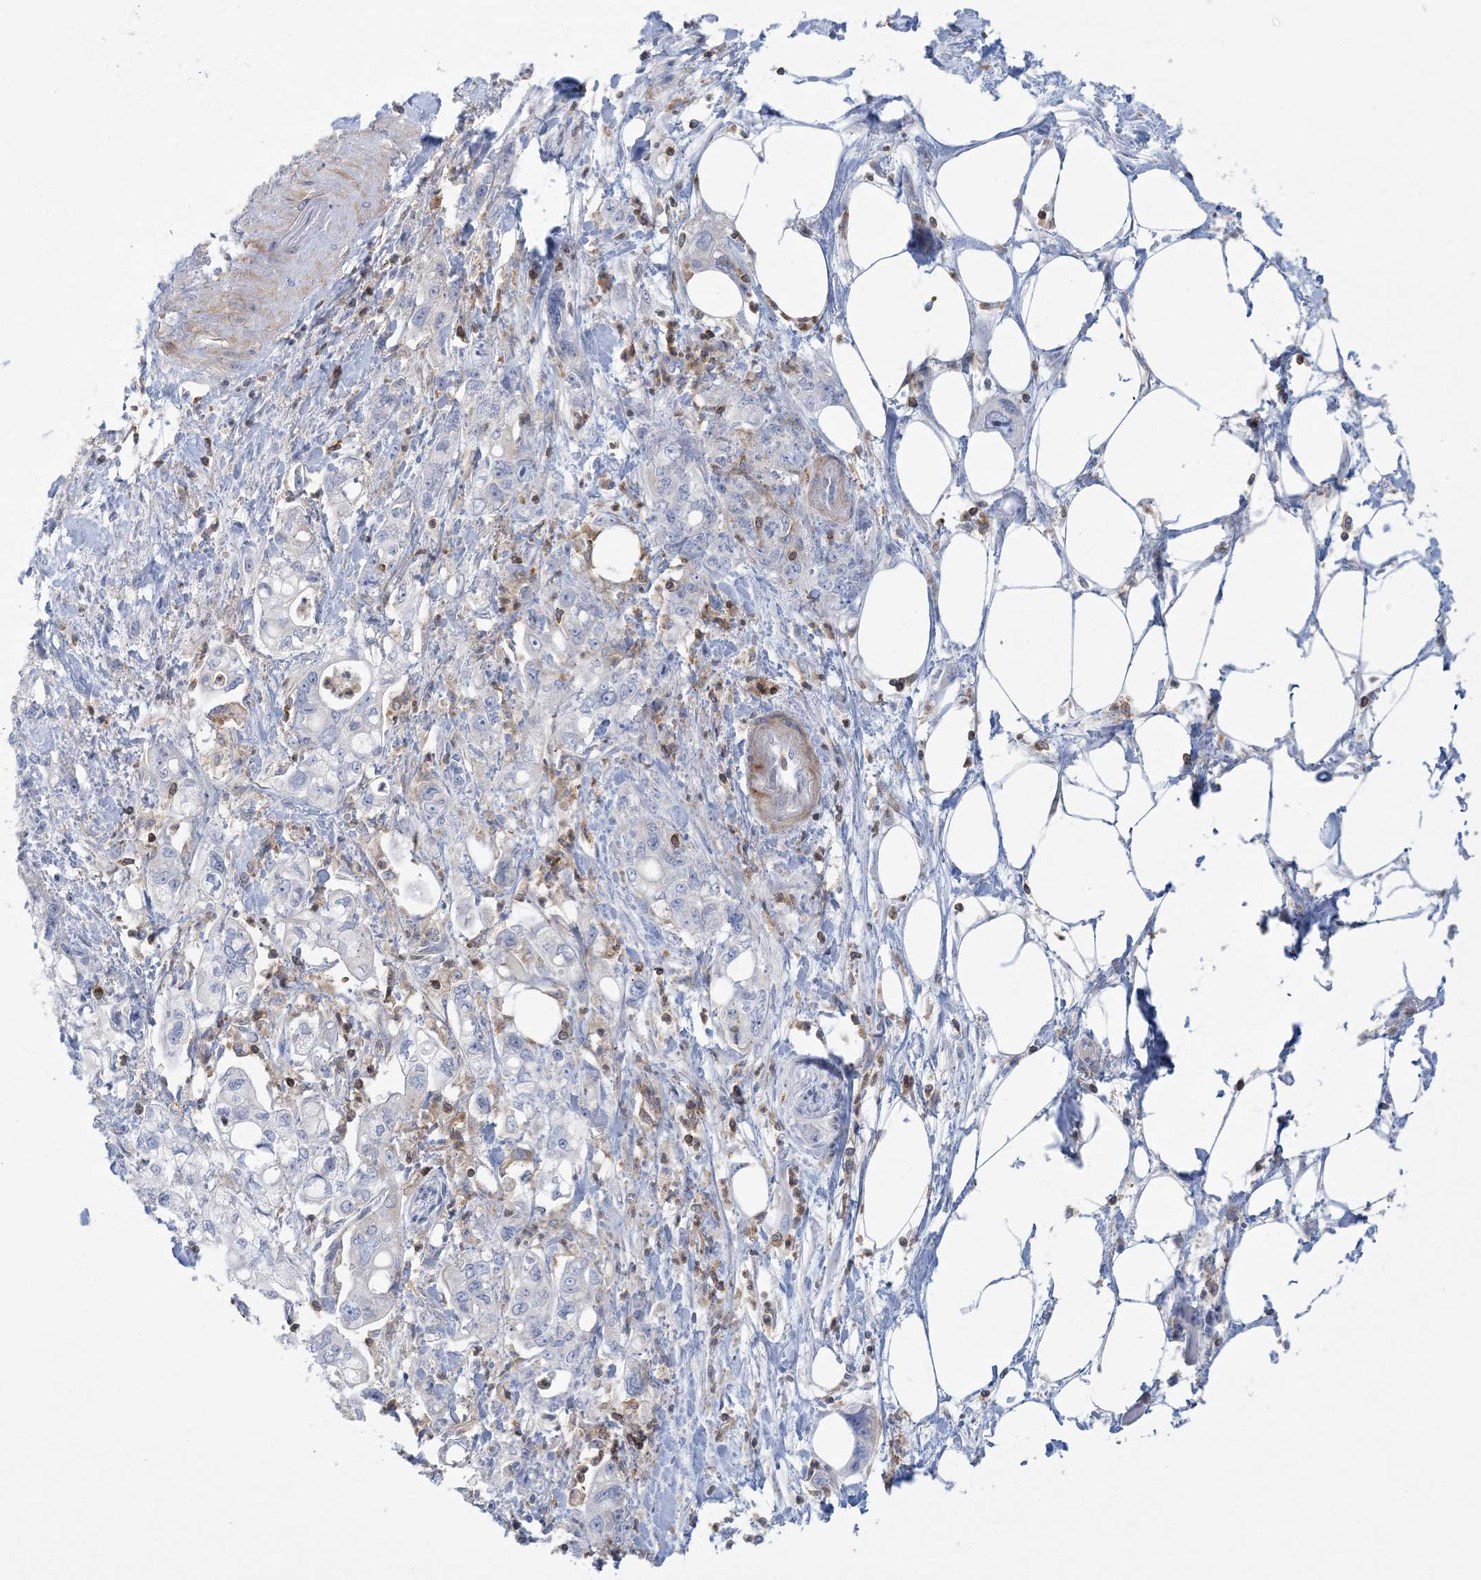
{"staining": {"intensity": "negative", "quantity": "none", "location": "none"}, "tissue": "pancreatic cancer", "cell_type": "Tumor cells", "image_type": "cancer", "snomed": [{"axis": "morphology", "description": "Adenocarcinoma, NOS"}, {"axis": "topography", "description": "Pancreas"}], "caption": "Tumor cells are negative for brown protein staining in adenocarcinoma (pancreatic).", "gene": "ARHGAP30", "patient": {"sex": "male", "age": 70}}